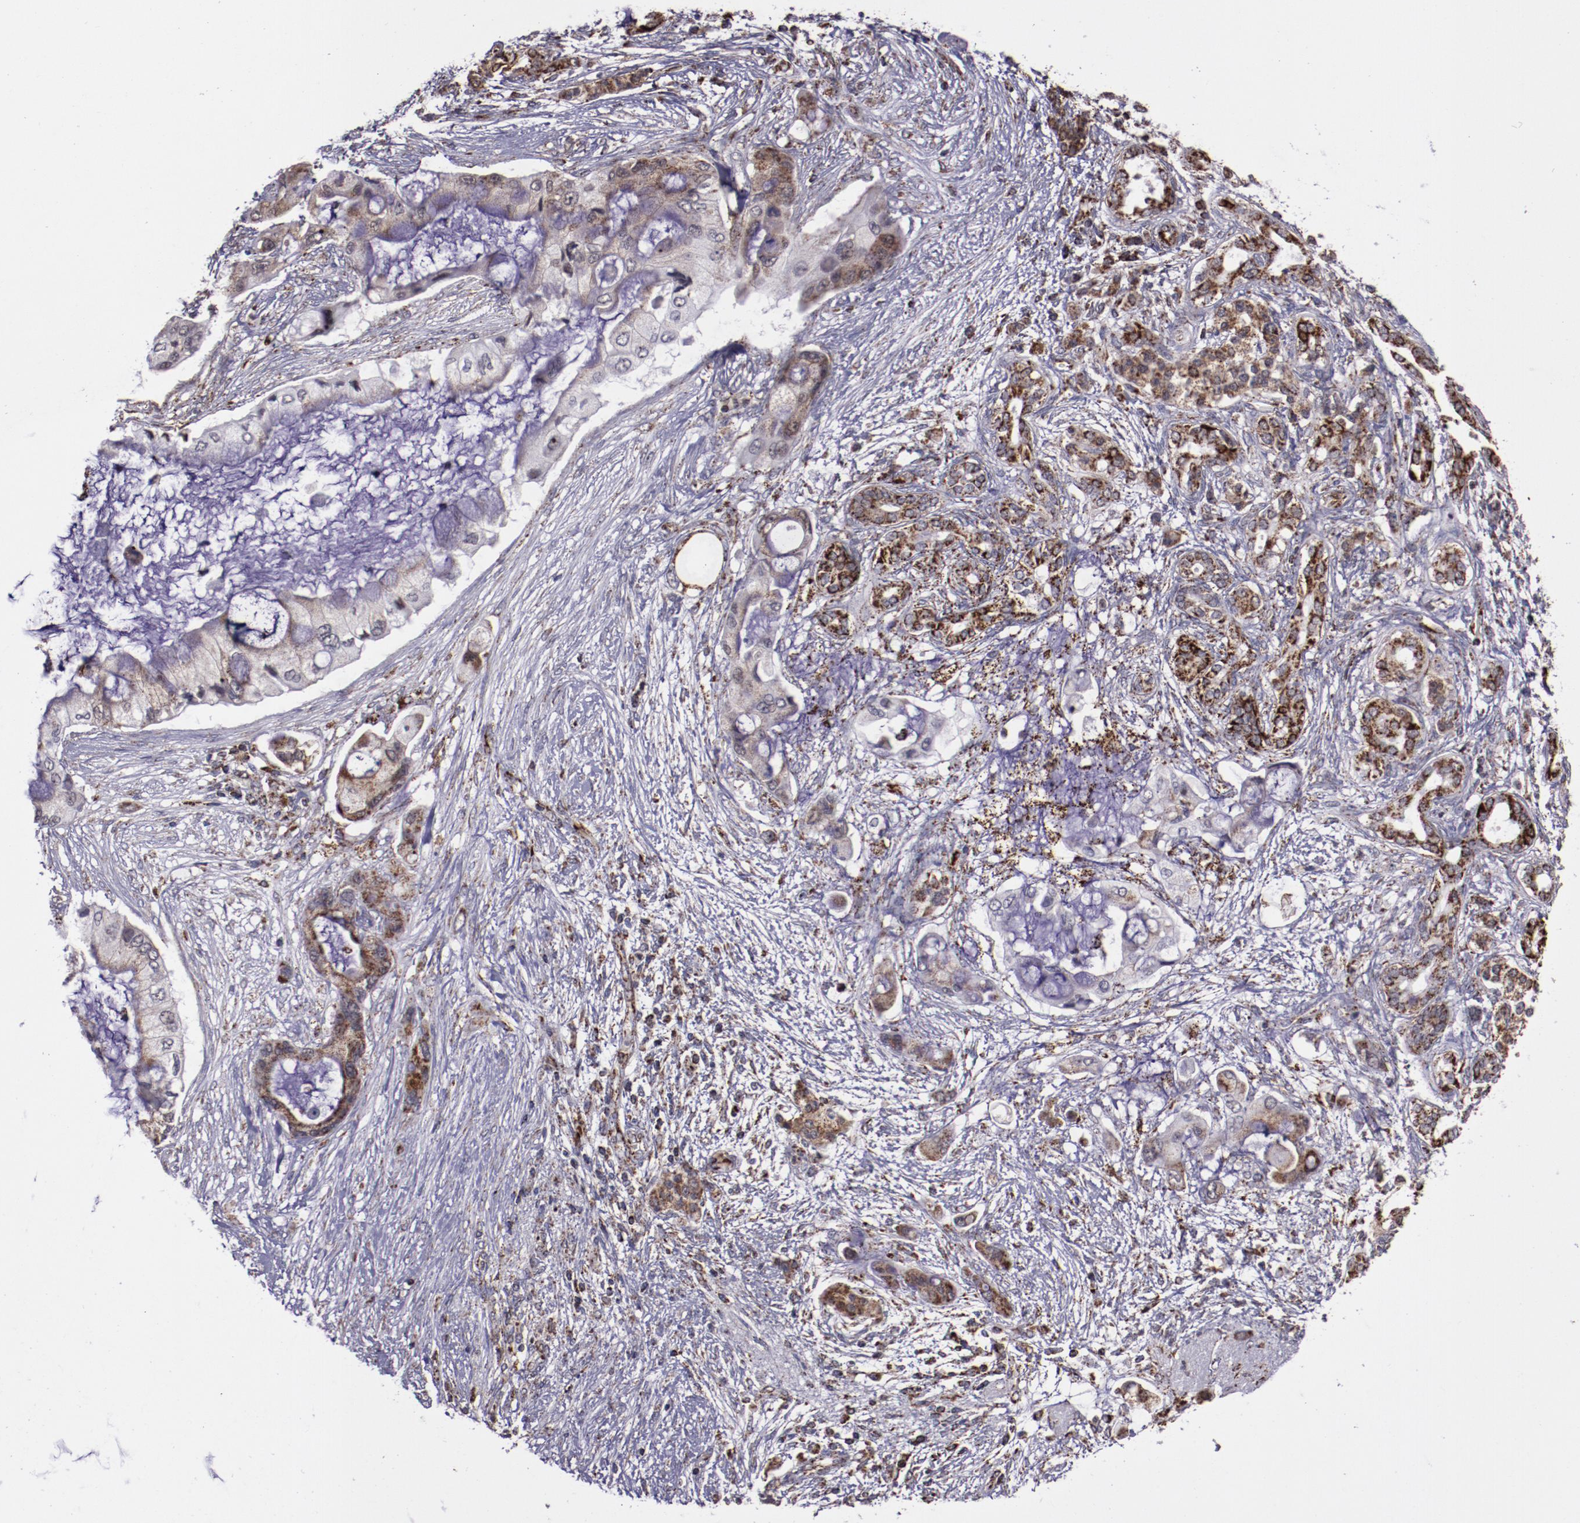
{"staining": {"intensity": "moderate", "quantity": "<25%", "location": "cytoplasmic/membranous,nuclear"}, "tissue": "pancreatic cancer", "cell_type": "Tumor cells", "image_type": "cancer", "snomed": [{"axis": "morphology", "description": "Adenocarcinoma, NOS"}, {"axis": "topography", "description": "Pancreas"}], "caption": "The micrograph reveals a brown stain indicating the presence of a protein in the cytoplasmic/membranous and nuclear of tumor cells in pancreatic cancer. (DAB IHC, brown staining for protein, blue staining for nuclei).", "gene": "LONP1", "patient": {"sex": "female", "age": 59}}